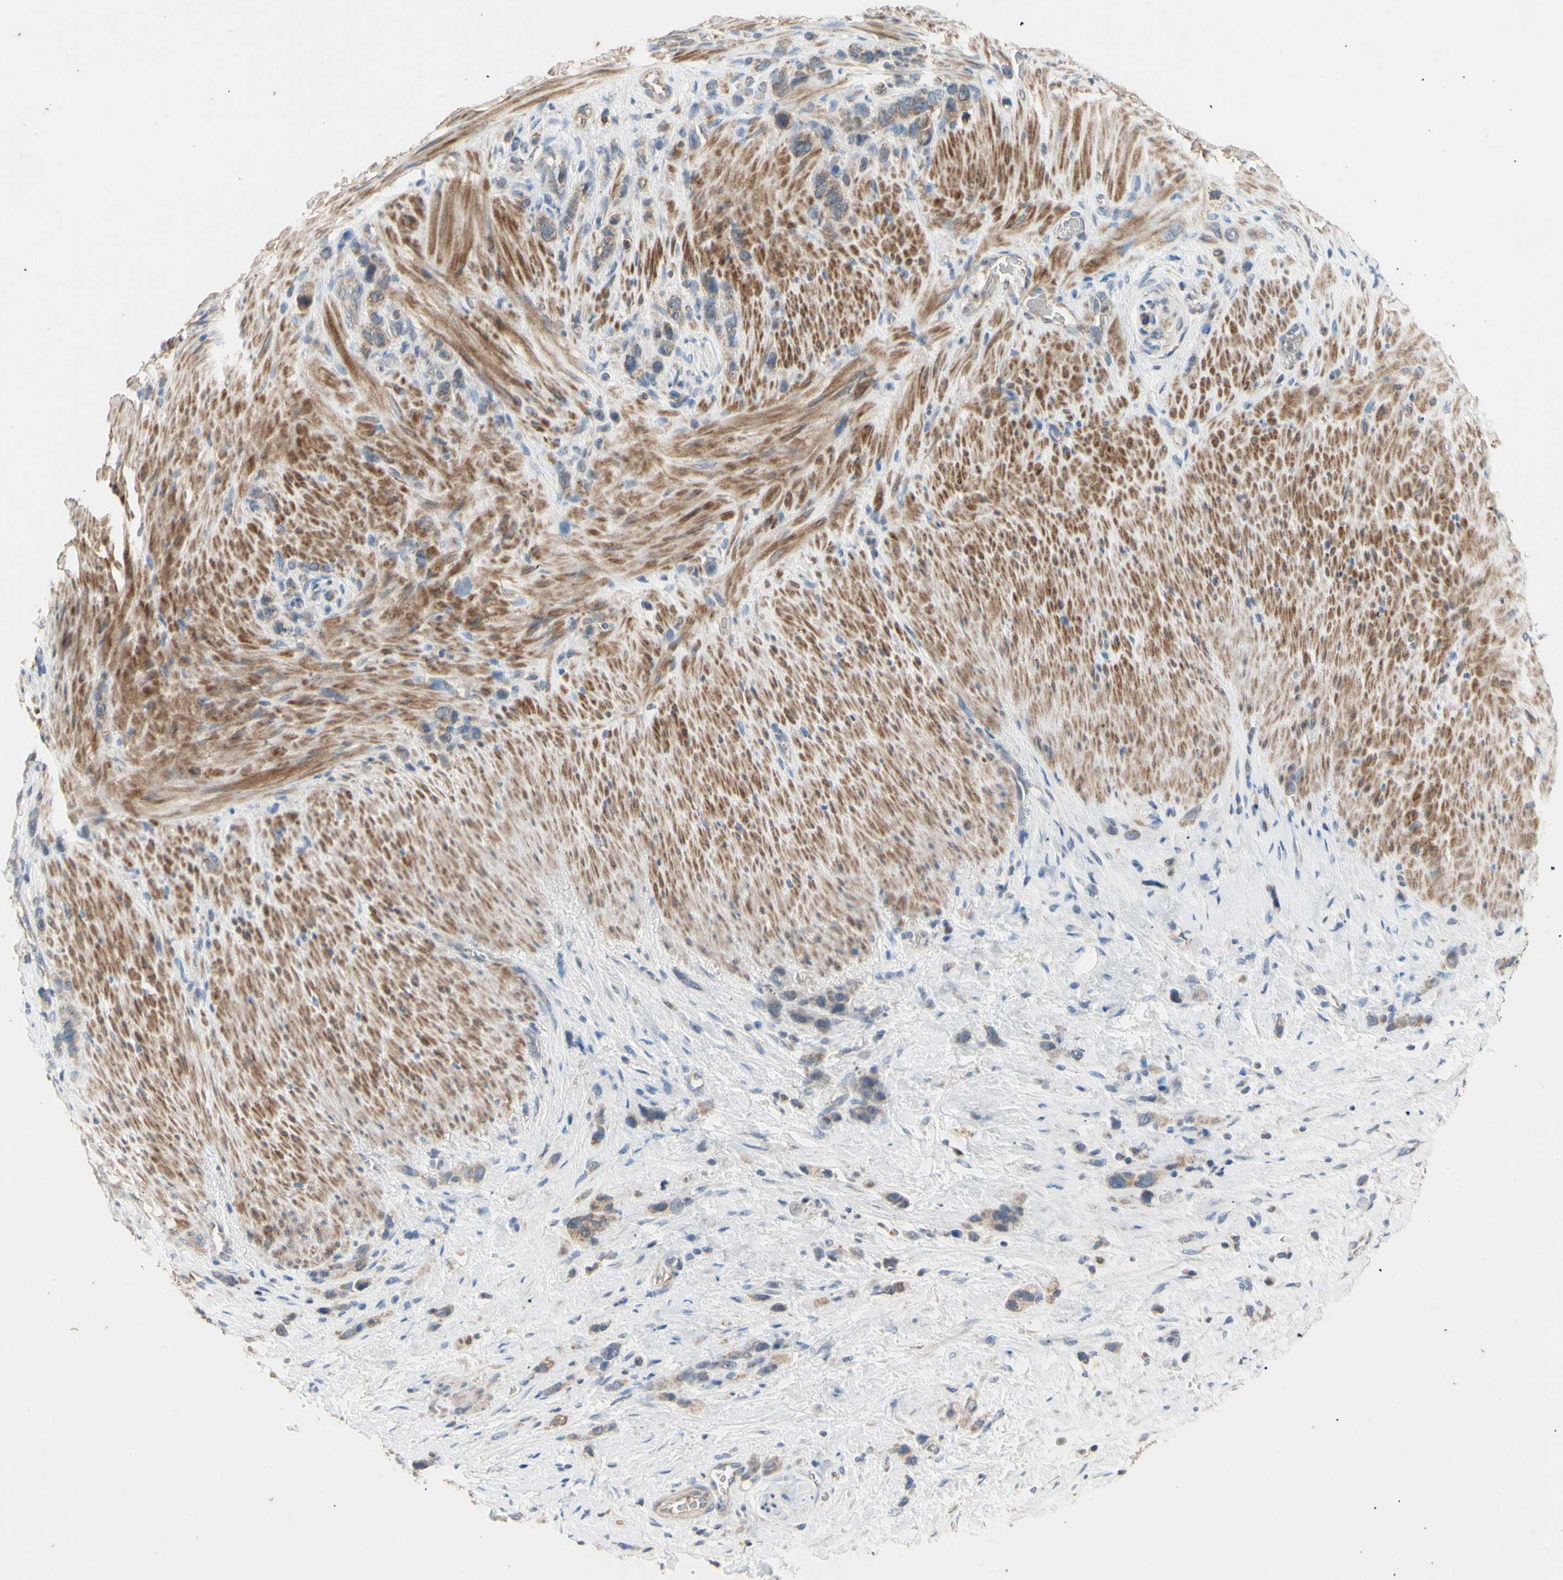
{"staining": {"intensity": "weak", "quantity": ">75%", "location": "cytoplasmic/membranous"}, "tissue": "stomach cancer", "cell_type": "Tumor cells", "image_type": "cancer", "snomed": [{"axis": "morphology", "description": "Adenocarcinoma, NOS"}, {"axis": "morphology", "description": "Adenocarcinoma, High grade"}, {"axis": "topography", "description": "Stomach, upper"}, {"axis": "topography", "description": "Stomach, lower"}], "caption": "An immunohistochemistry (IHC) image of neoplastic tissue is shown. Protein staining in brown shows weak cytoplasmic/membranous positivity in stomach cancer (adenocarcinoma) within tumor cells.", "gene": "PTGIS", "patient": {"sex": "female", "age": 65}}